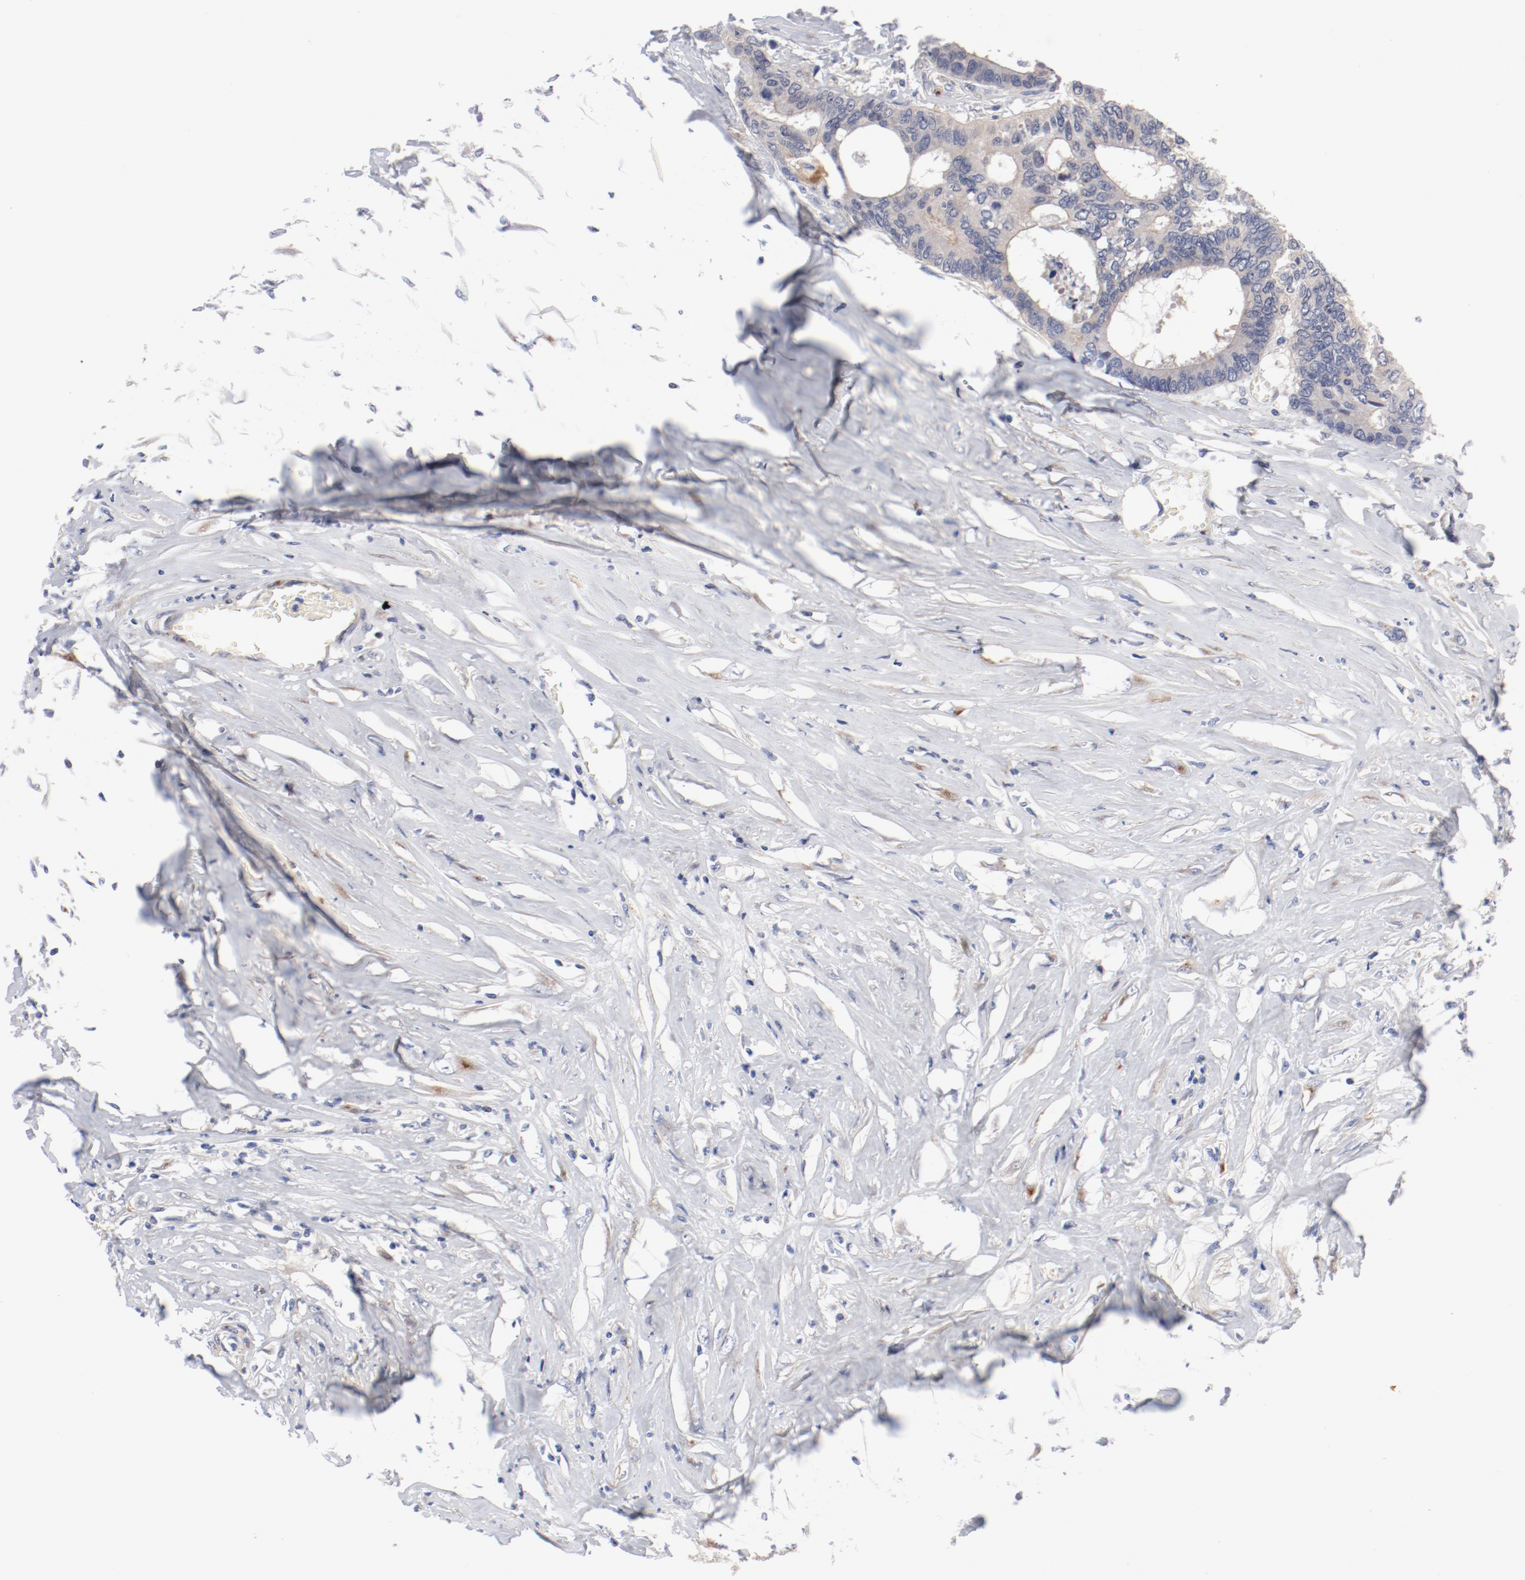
{"staining": {"intensity": "weak", "quantity": ">75%", "location": "cytoplasmic/membranous"}, "tissue": "colorectal cancer", "cell_type": "Tumor cells", "image_type": "cancer", "snomed": [{"axis": "morphology", "description": "Adenocarcinoma, NOS"}, {"axis": "topography", "description": "Rectum"}], "caption": "Colorectal cancer (adenocarcinoma) stained with DAB (3,3'-diaminobenzidine) immunohistochemistry (IHC) shows low levels of weak cytoplasmic/membranous staining in about >75% of tumor cells.", "gene": "GPR143", "patient": {"sex": "male", "age": 55}}